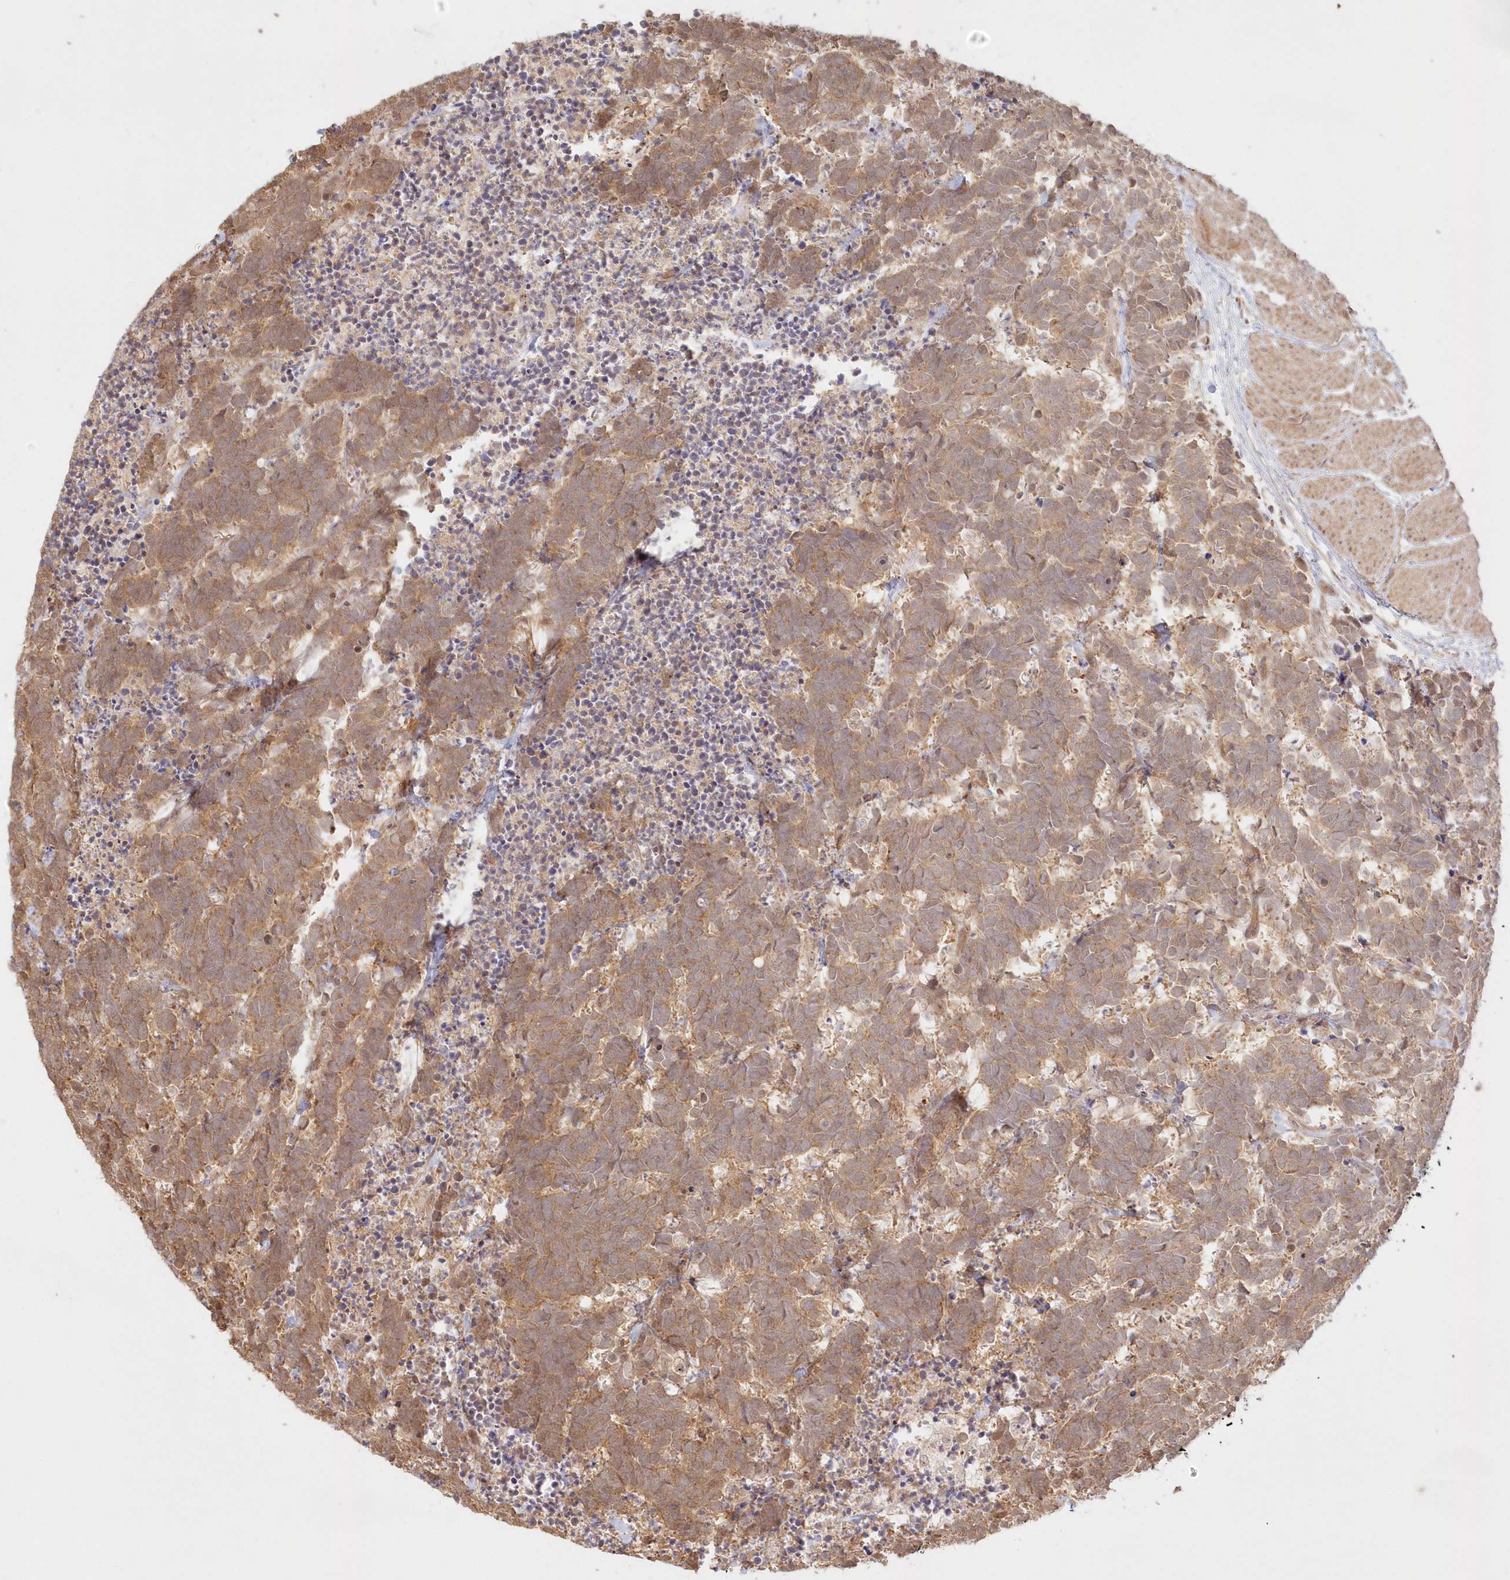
{"staining": {"intensity": "moderate", "quantity": ">75%", "location": "cytoplasmic/membranous"}, "tissue": "carcinoid", "cell_type": "Tumor cells", "image_type": "cancer", "snomed": [{"axis": "morphology", "description": "Carcinoma, NOS"}, {"axis": "morphology", "description": "Carcinoid, malignant, NOS"}, {"axis": "topography", "description": "Urinary bladder"}], "caption": "This is a micrograph of immunohistochemistry (IHC) staining of carcinoma, which shows moderate positivity in the cytoplasmic/membranous of tumor cells.", "gene": "KIAA0232", "patient": {"sex": "male", "age": 57}}